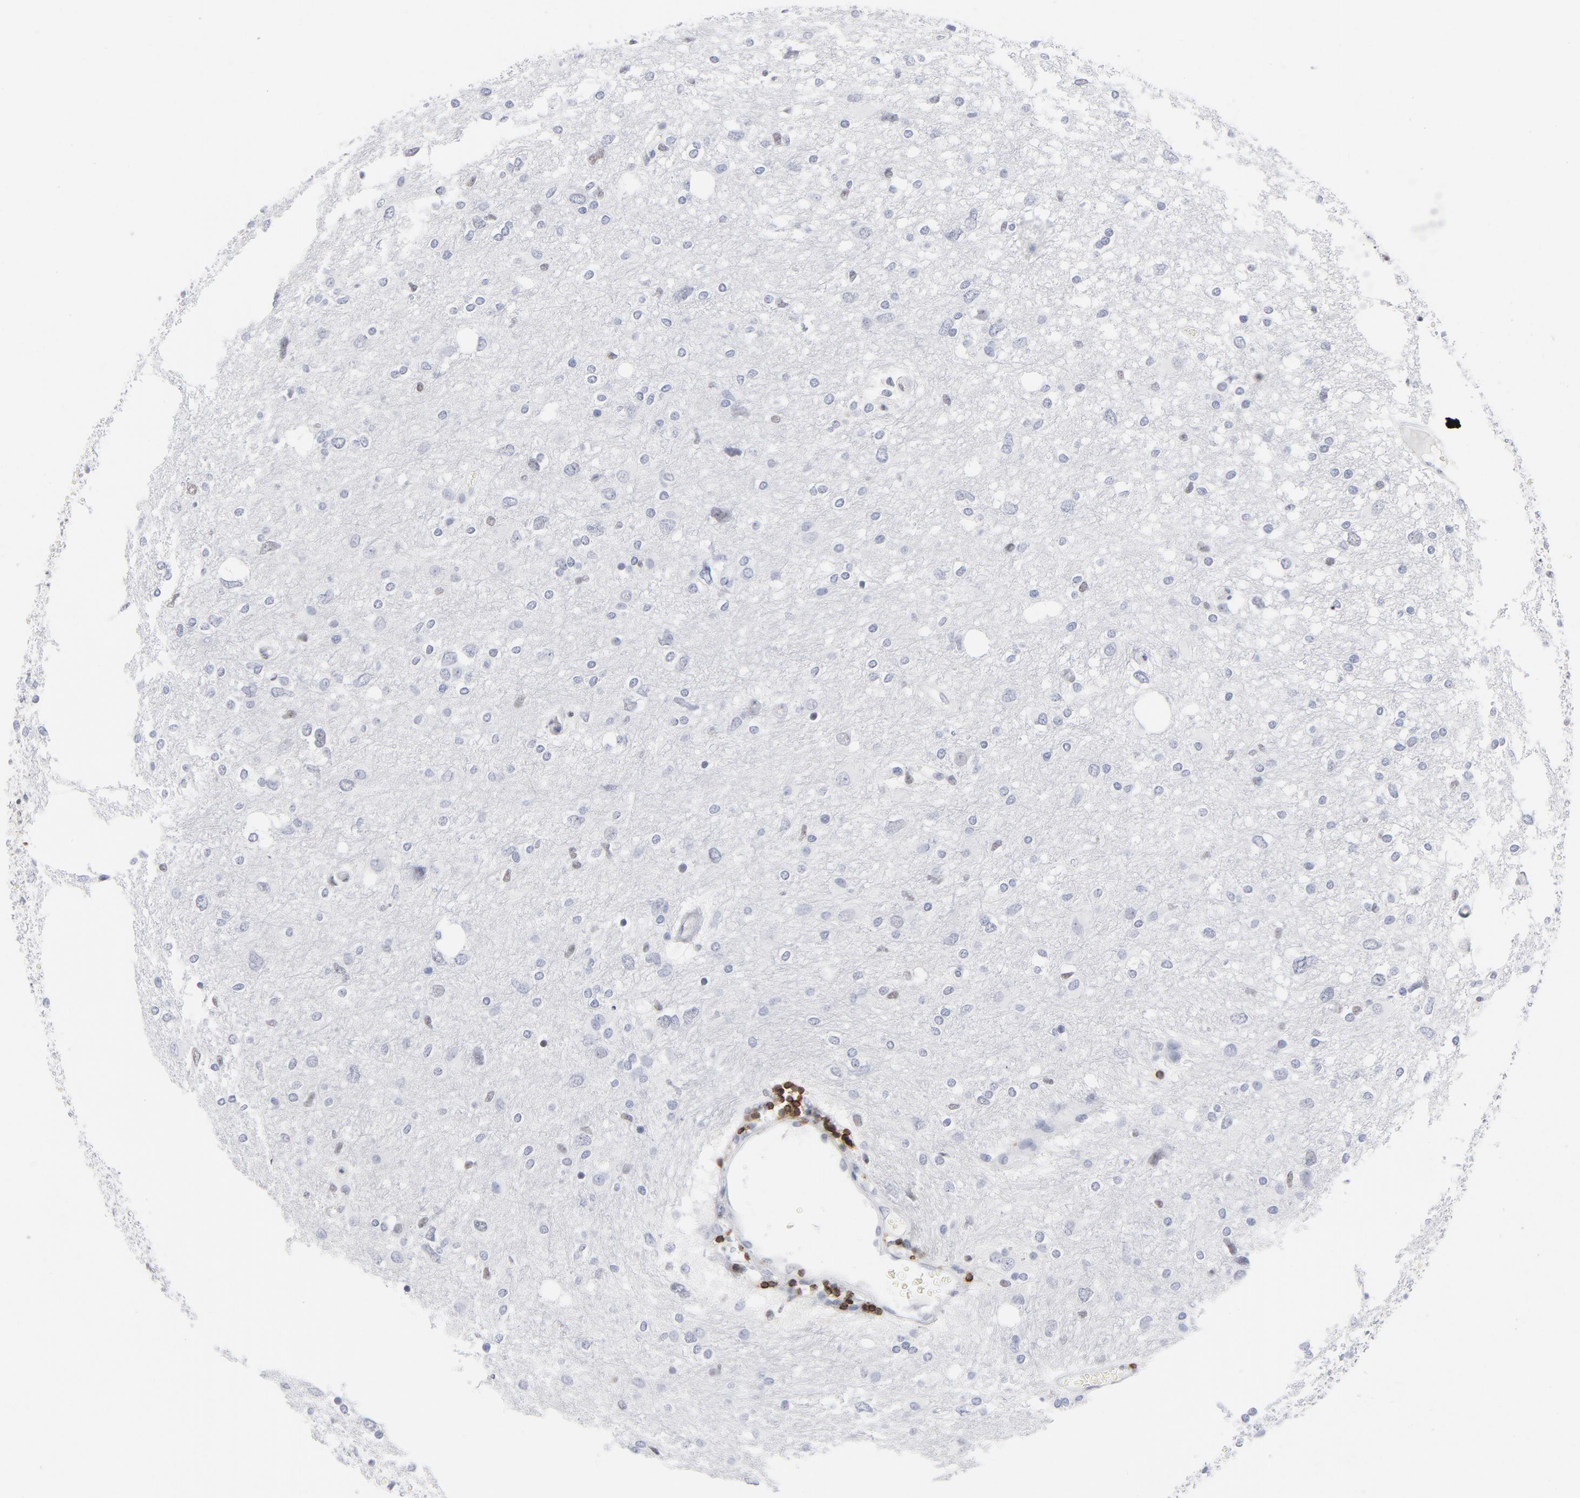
{"staining": {"intensity": "weak", "quantity": "<25%", "location": "nuclear"}, "tissue": "glioma", "cell_type": "Tumor cells", "image_type": "cancer", "snomed": [{"axis": "morphology", "description": "Glioma, malignant, High grade"}, {"axis": "topography", "description": "Brain"}], "caption": "Immunohistochemical staining of human glioma shows no significant positivity in tumor cells. The staining was performed using DAB to visualize the protein expression in brown, while the nuclei were stained in blue with hematoxylin (Magnification: 20x).", "gene": "CD2", "patient": {"sex": "female", "age": 59}}